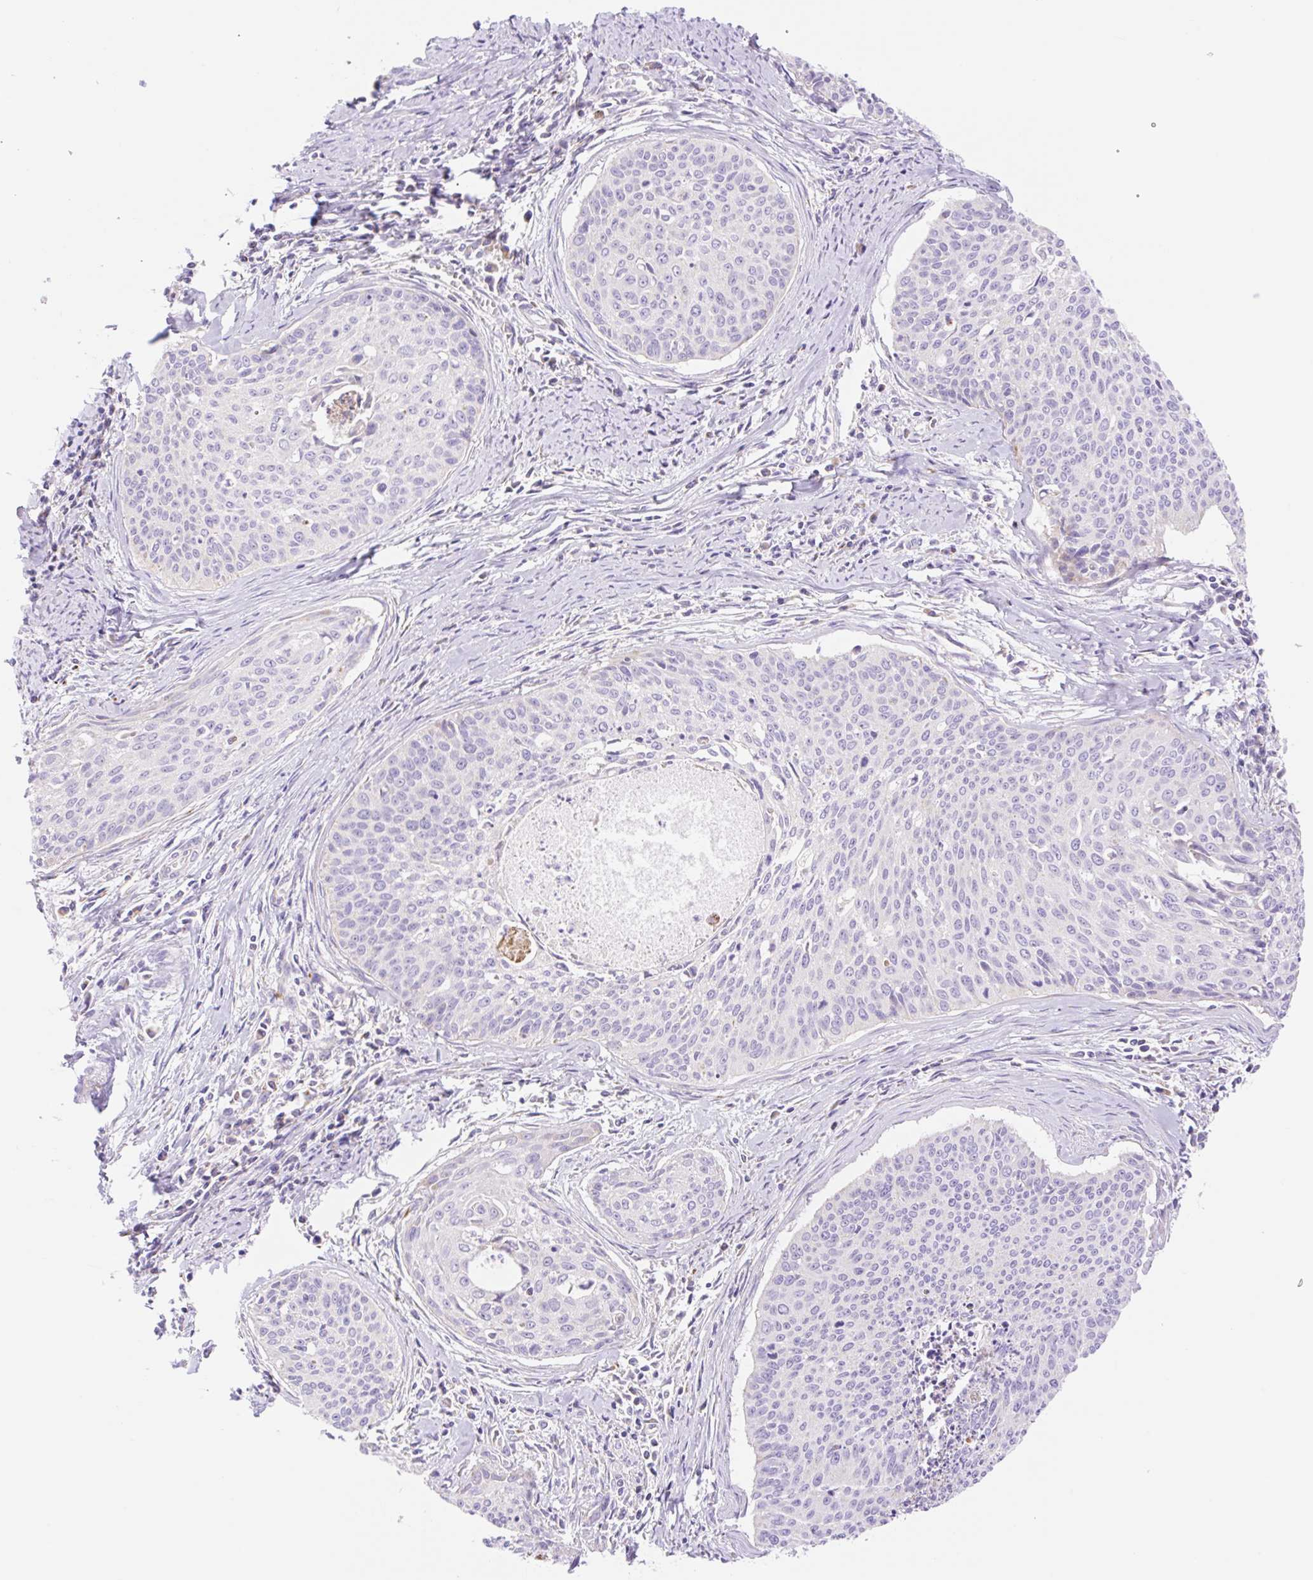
{"staining": {"intensity": "negative", "quantity": "none", "location": "none"}, "tissue": "cervical cancer", "cell_type": "Tumor cells", "image_type": "cancer", "snomed": [{"axis": "morphology", "description": "Squamous cell carcinoma, NOS"}, {"axis": "topography", "description": "Cervix"}], "caption": "Tumor cells are negative for brown protein staining in squamous cell carcinoma (cervical).", "gene": "ETNK2", "patient": {"sex": "female", "age": 55}}